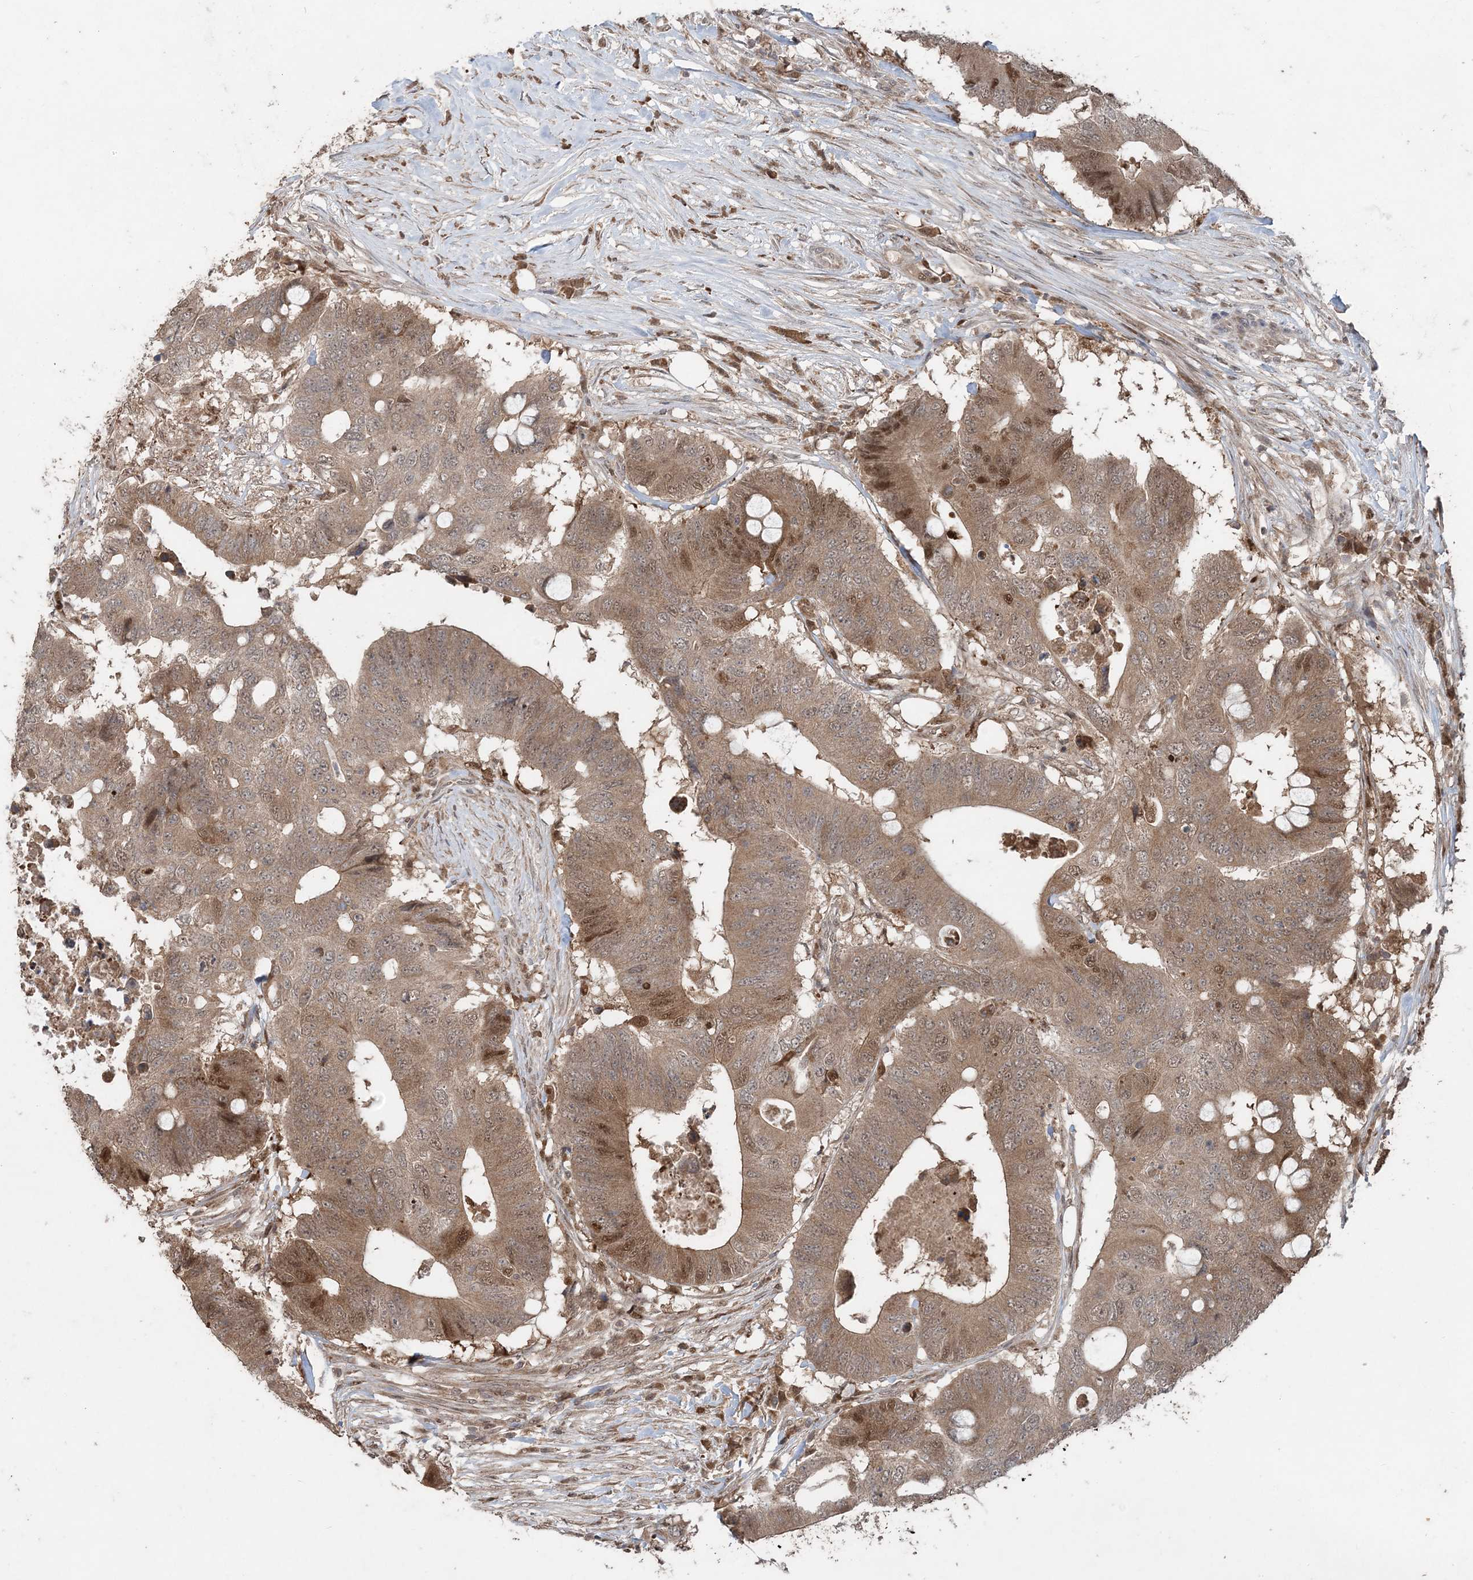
{"staining": {"intensity": "moderate", "quantity": "<25%", "location": "cytoplasmic/membranous,nuclear"}, "tissue": "colorectal cancer", "cell_type": "Tumor cells", "image_type": "cancer", "snomed": [{"axis": "morphology", "description": "Adenocarcinoma, NOS"}, {"axis": "topography", "description": "Colon"}], "caption": "Tumor cells exhibit moderate cytoplasmic/membranous and nuclear expression in approximately <25% of cells in colorectal cancer.", "gene": "SLU7", "patient": {"sex": "male", "age": 71}}